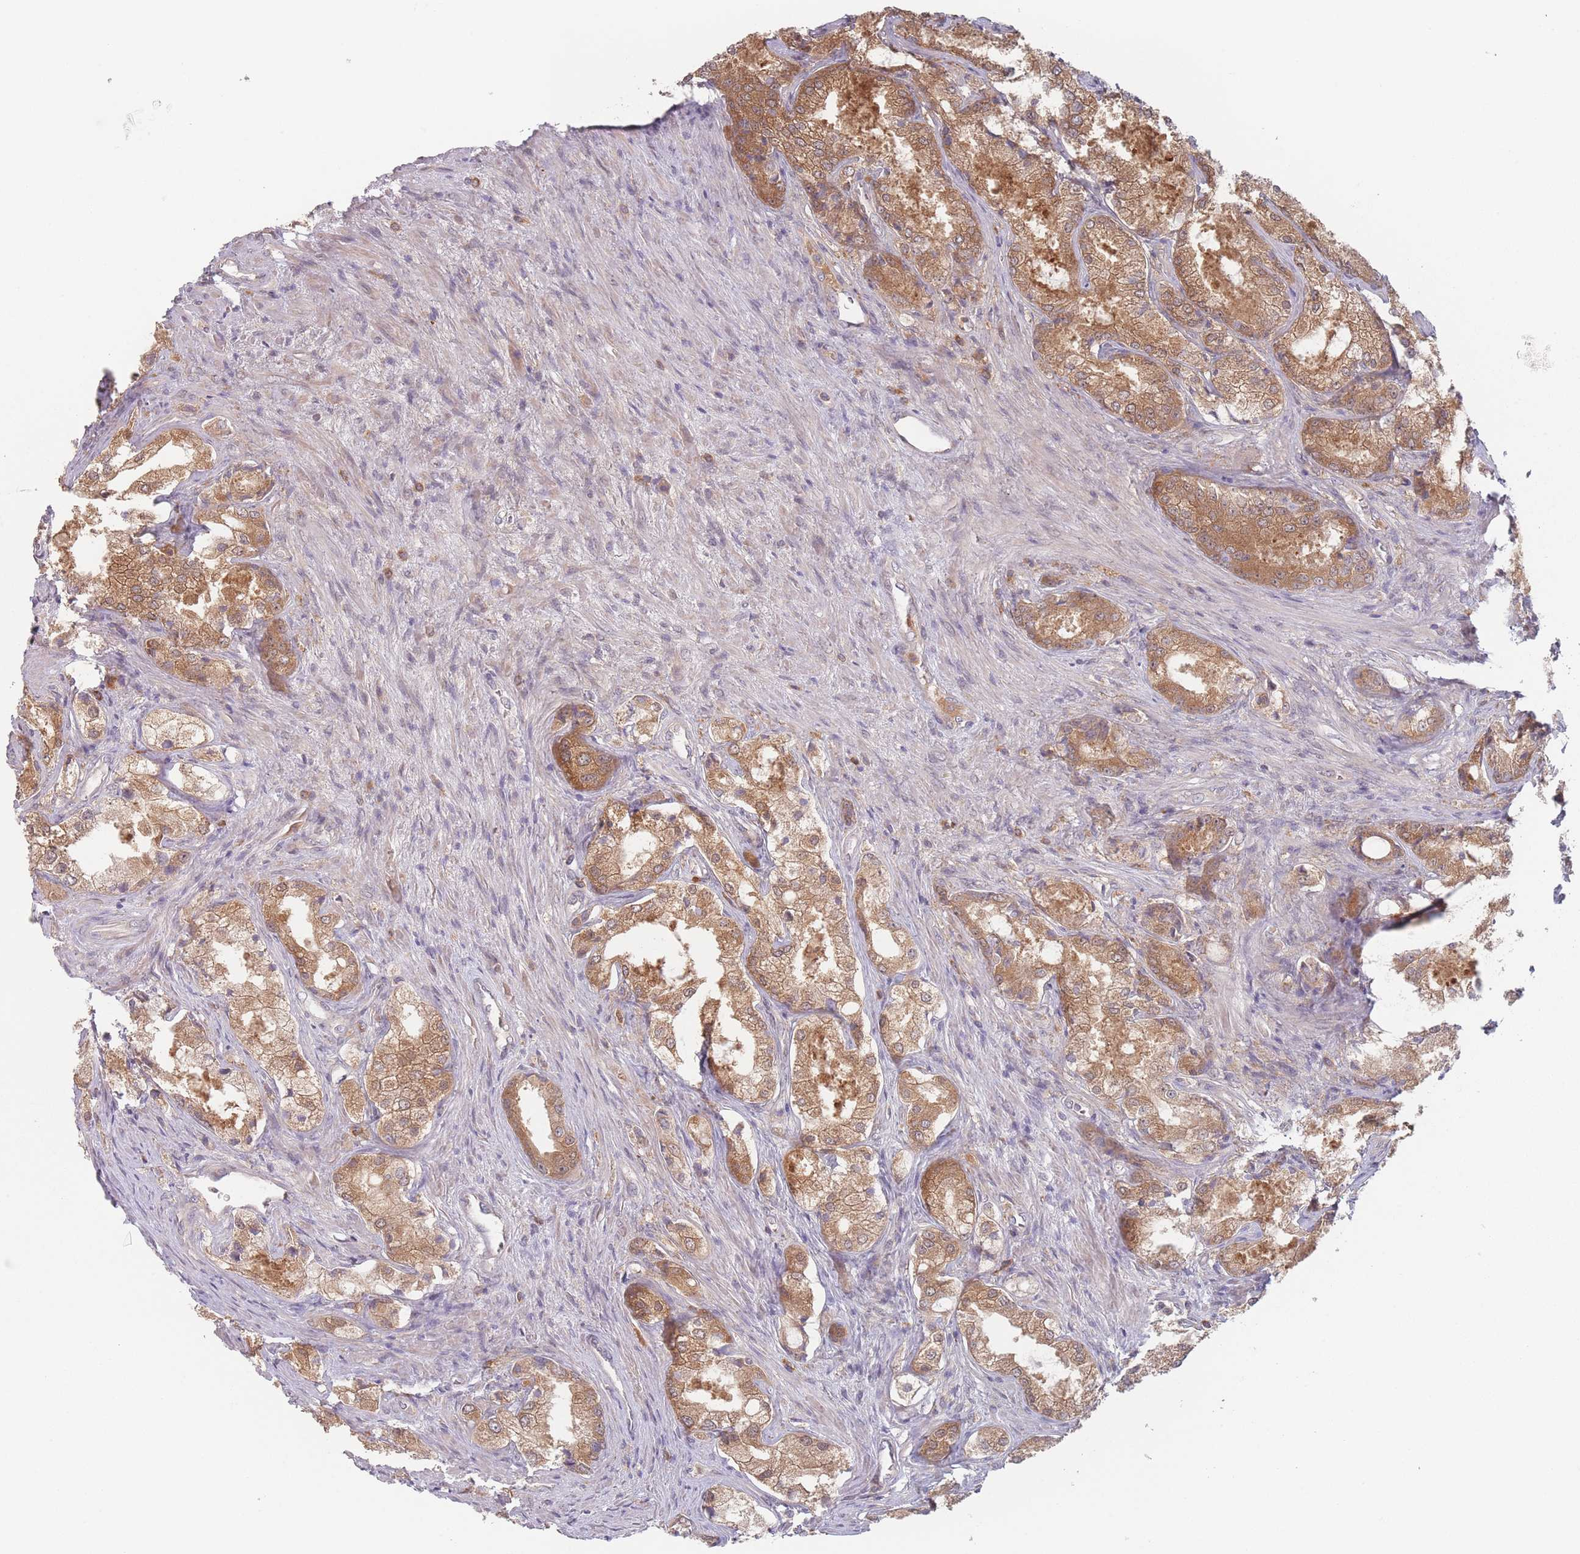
{"staining": {"intensity": "moderate", "quantity": ">75%", "location": "cytoplasmic/membranous"}, "tissue": "prostate cancer", "cell_type": "Tumor cells", "image_type": "cancer", "snomed": [{"axis": "morphology", "description": "Adenocarcinoma, Low grade"}, {"axis": "topography", "description": "Prostate"}], "caption": "An immunohistochemistry (IHC) micrograph of neoplastic tissue is shown. Protein staining in brown highlights moderate cytoplasmic/membranous positivity in prostate cancer within tumor cells.", "gene": "PPM1A", "patient": {"sex": "male", "age": 68}}